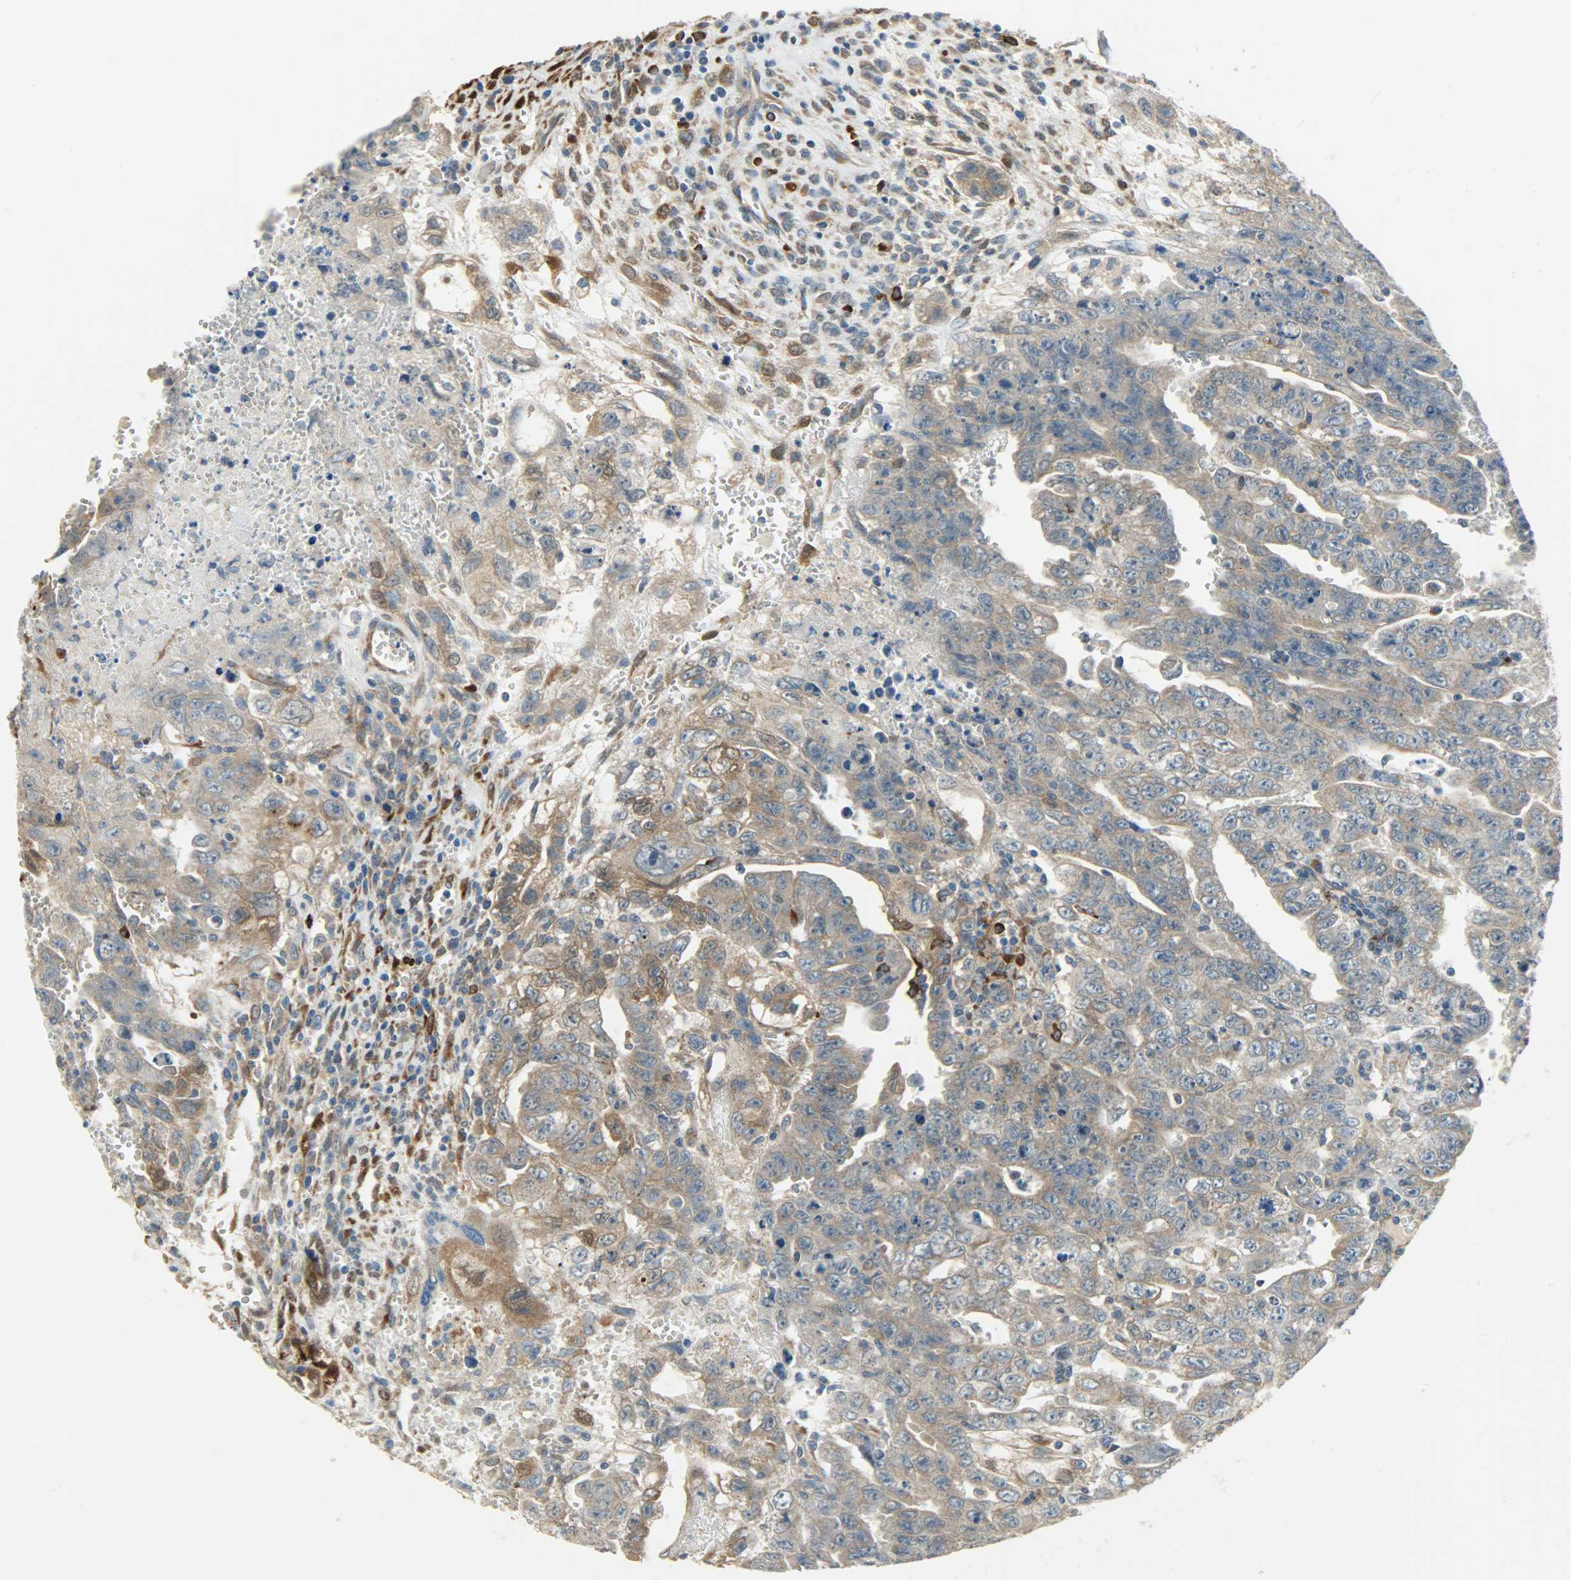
{"staining": {"intensity": "moderate", "quantity": ">75%", "location": "cytoplasmic/membranous"}, "tissue": "testis cancer", "cell_type": "Tumor cells", "image_type": "cancer", "snomed": [{"axis": "morphology", "description": "Carcinoma, Embryonal, NOS"}, {"axis": "topography", "description": "Testis"}], "caption": "IHC (DAB (3,3'-diaminobenzidine)) staining of testis cancer reveals moderate cytoplasmic/membranous protein expression in approximately >75% of tumor cells.", "gene": "C1orf198", "patient": {"sex": "male", "age": 28}}